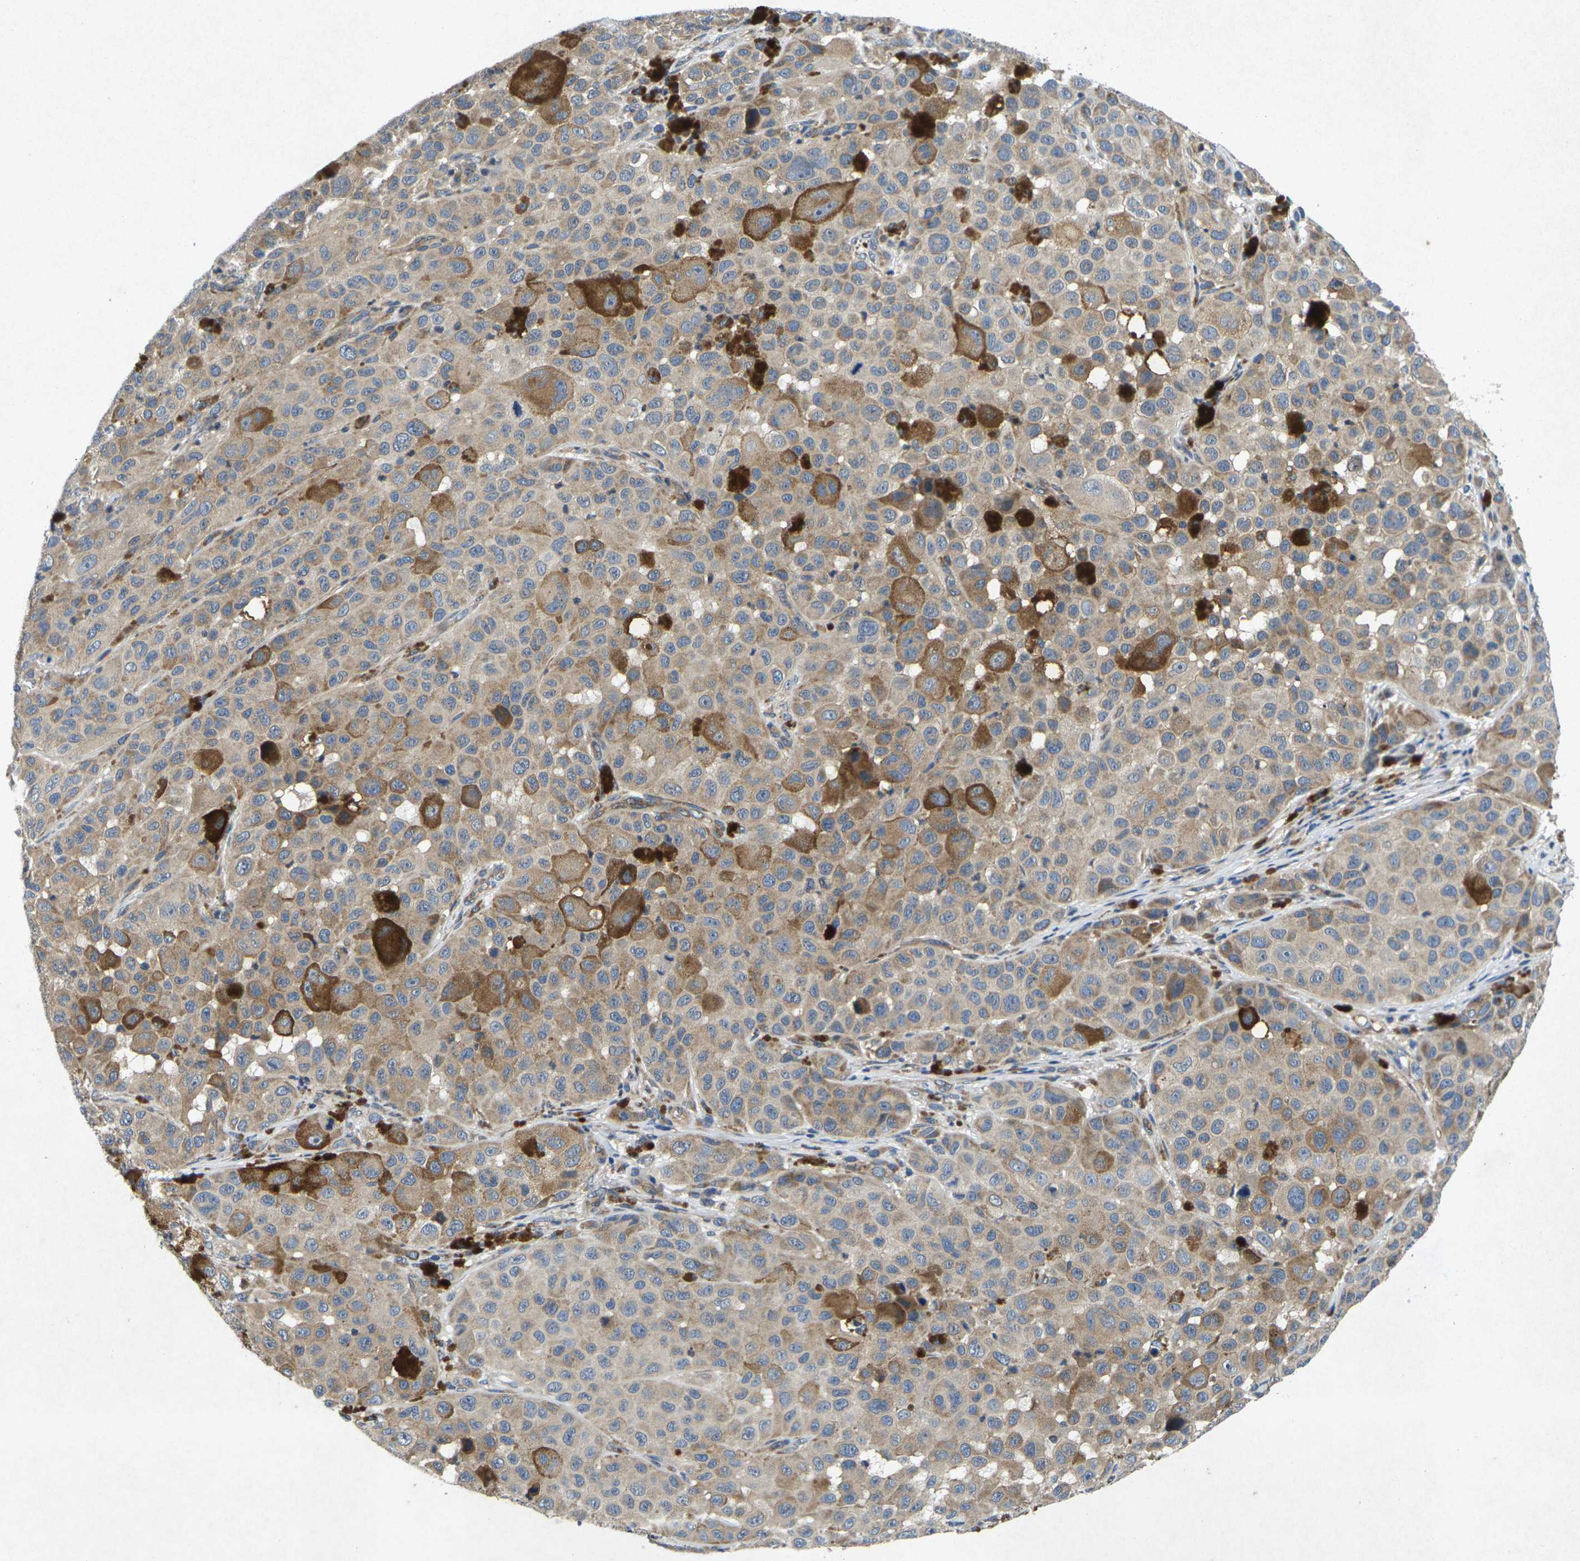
{"staining": {"intensity": "moderate", "quantity": "25%-75%", "location": "cytoplasmic/membranous"}, "tissue": "melanoma", "cell_type": "Tumor cells", "image_type": "cancer", "snomed": [{"axis": "morphology", "description": "Malignant melanoma, NOS"}, {"axis": "topography", "description": "Skin"}], "caption": "Immunohistochemical staining of malignant melanoma demonstrates moderate cytoplasmic/membranous protein staining in approximately 25%-75% of tumor cells.", "gene": "KIF1B", "patient": {"sex": "male", "age": 96}}